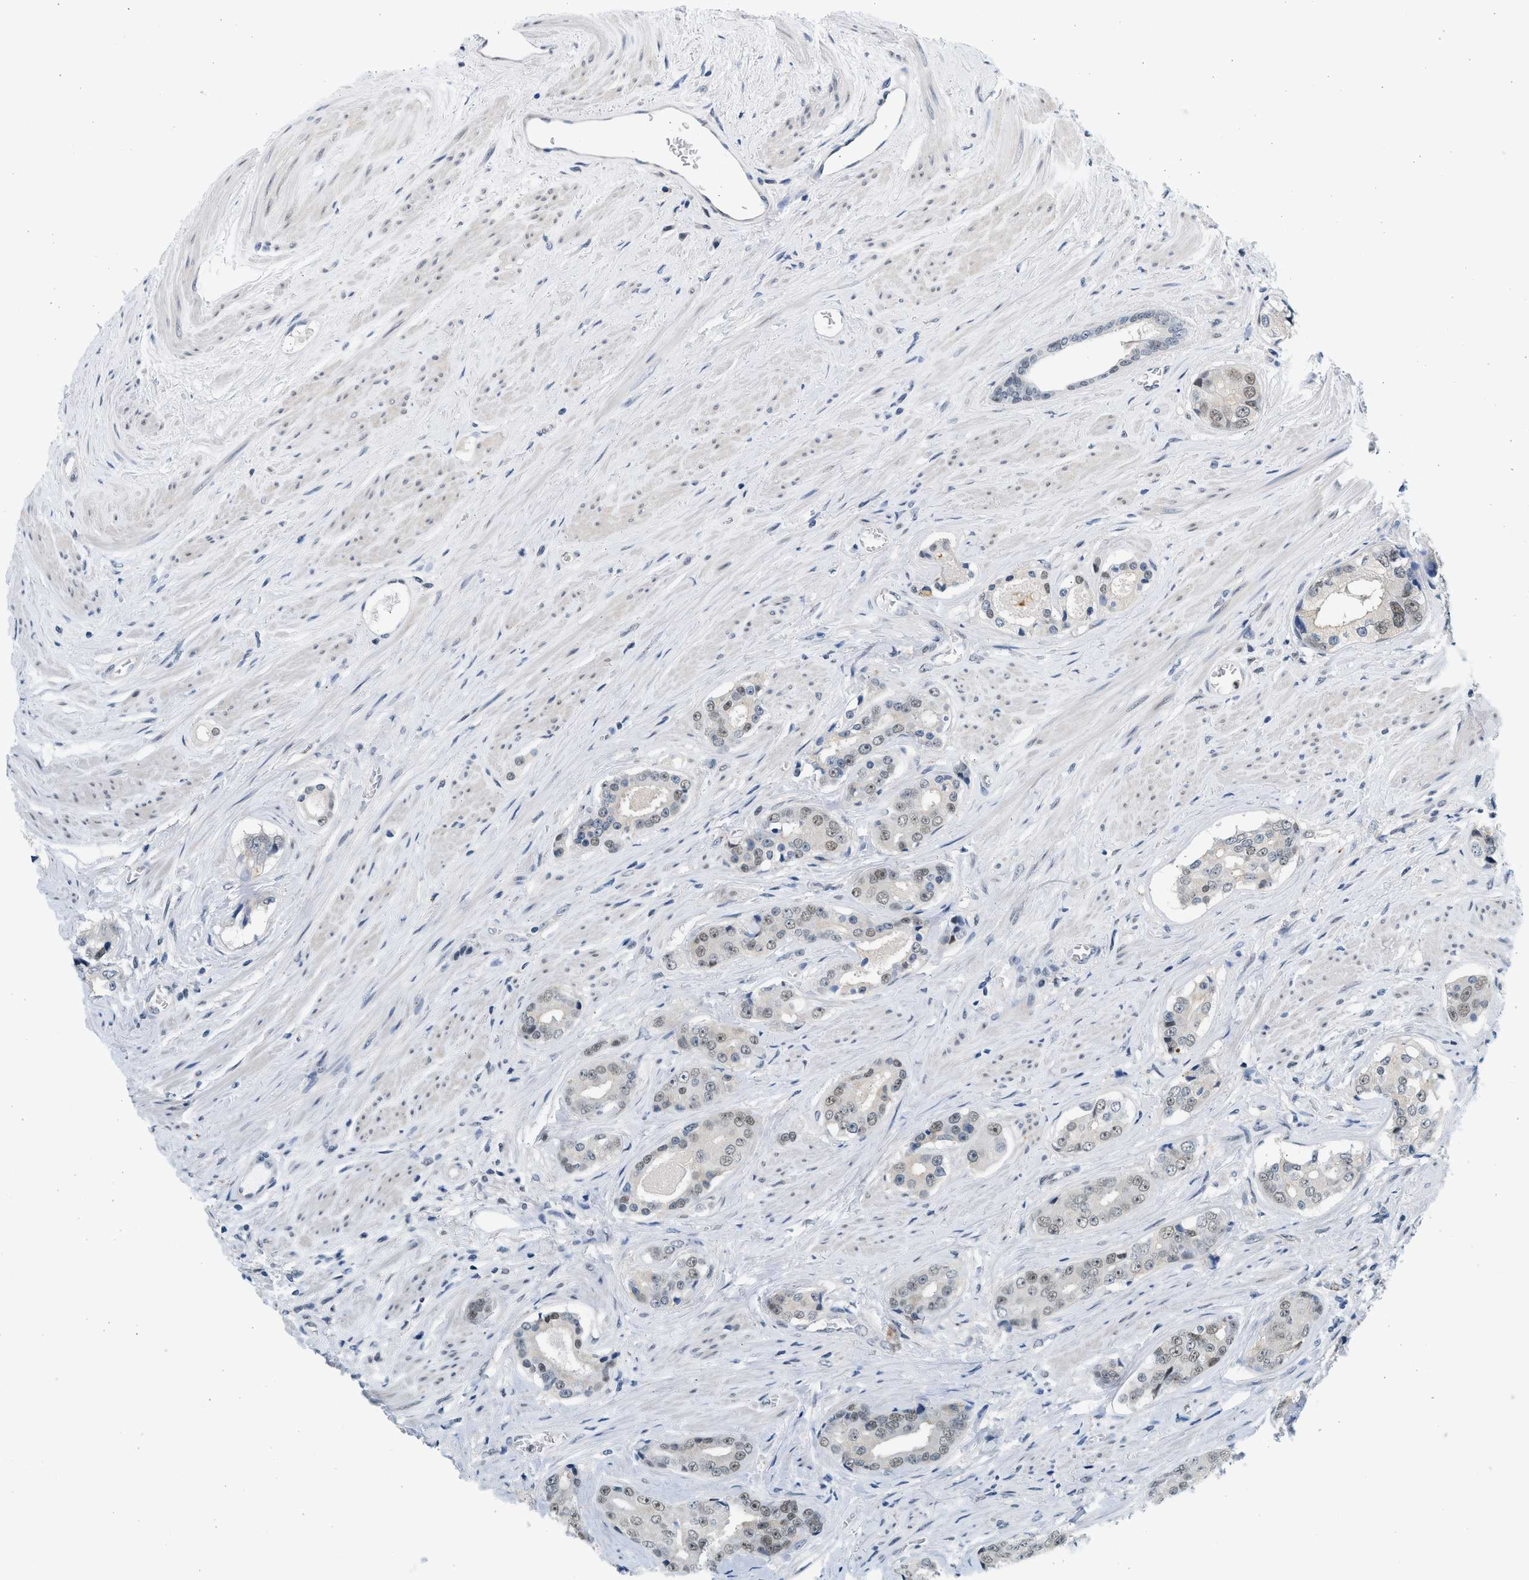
{"staining": {"intensity": "weak", "quantity": "<25%", "location": "nuclear"}, "tissue": "prostate cancer", "cell_type": "Tumor cells", "image_type": "cancer", "snomed": [{"axis": "morphology", "description": "Adenocarcinoma, High grade"}, {"axis": "topography", "description": "Prostate"}], "caption": "Prostate cancer (adenocarcinoma (high-grade)) was stained to show a protein in brown. There is no significant expression in tumor cells.", "gene": "HIPK1", "patient": {"sex": "male", "age": 71}}